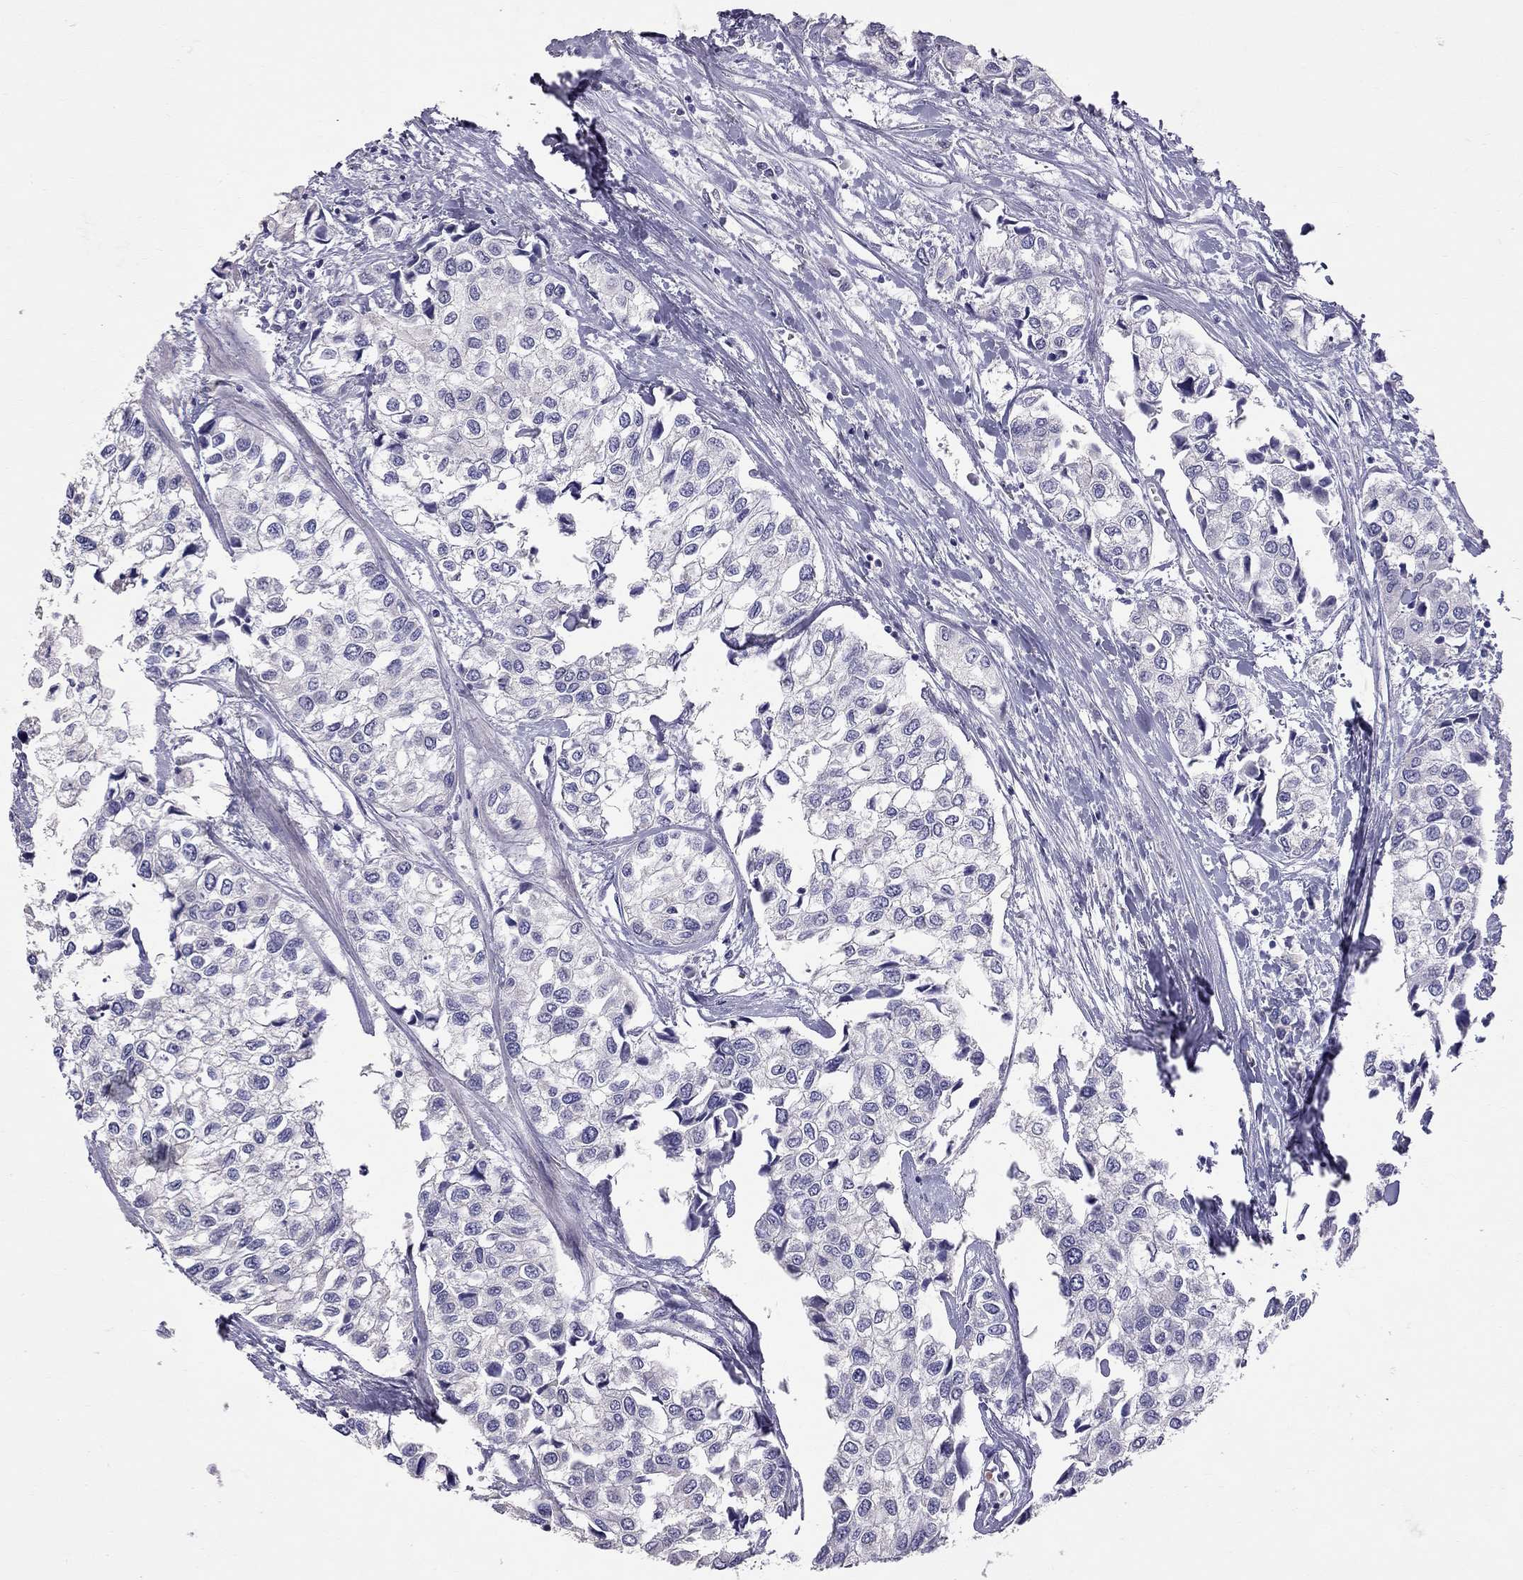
{"staining": {"intensity": "negative", "quantity": "none", "location": "none"}, "tissue": "urothelial cancer", "cell_type": "Tumor cells", "image_type": "cancer", "snomed": [{"axis": "morphology", "description": "Urothelial carcinoma, High grade"}, {"axis": "topography", "description": "Urinary bladder"}], "caption": "IHC histopathology image of neoplastic tissue: human high-grade urothelial carcinoma stained with DAB displays no significant protein expression in tumor cells. (DAB immunohistochemistry (IHC) with hematoxylin counter stain).", "gene": "CFAP91", "patient": {"sex": "male", "age": 73}}